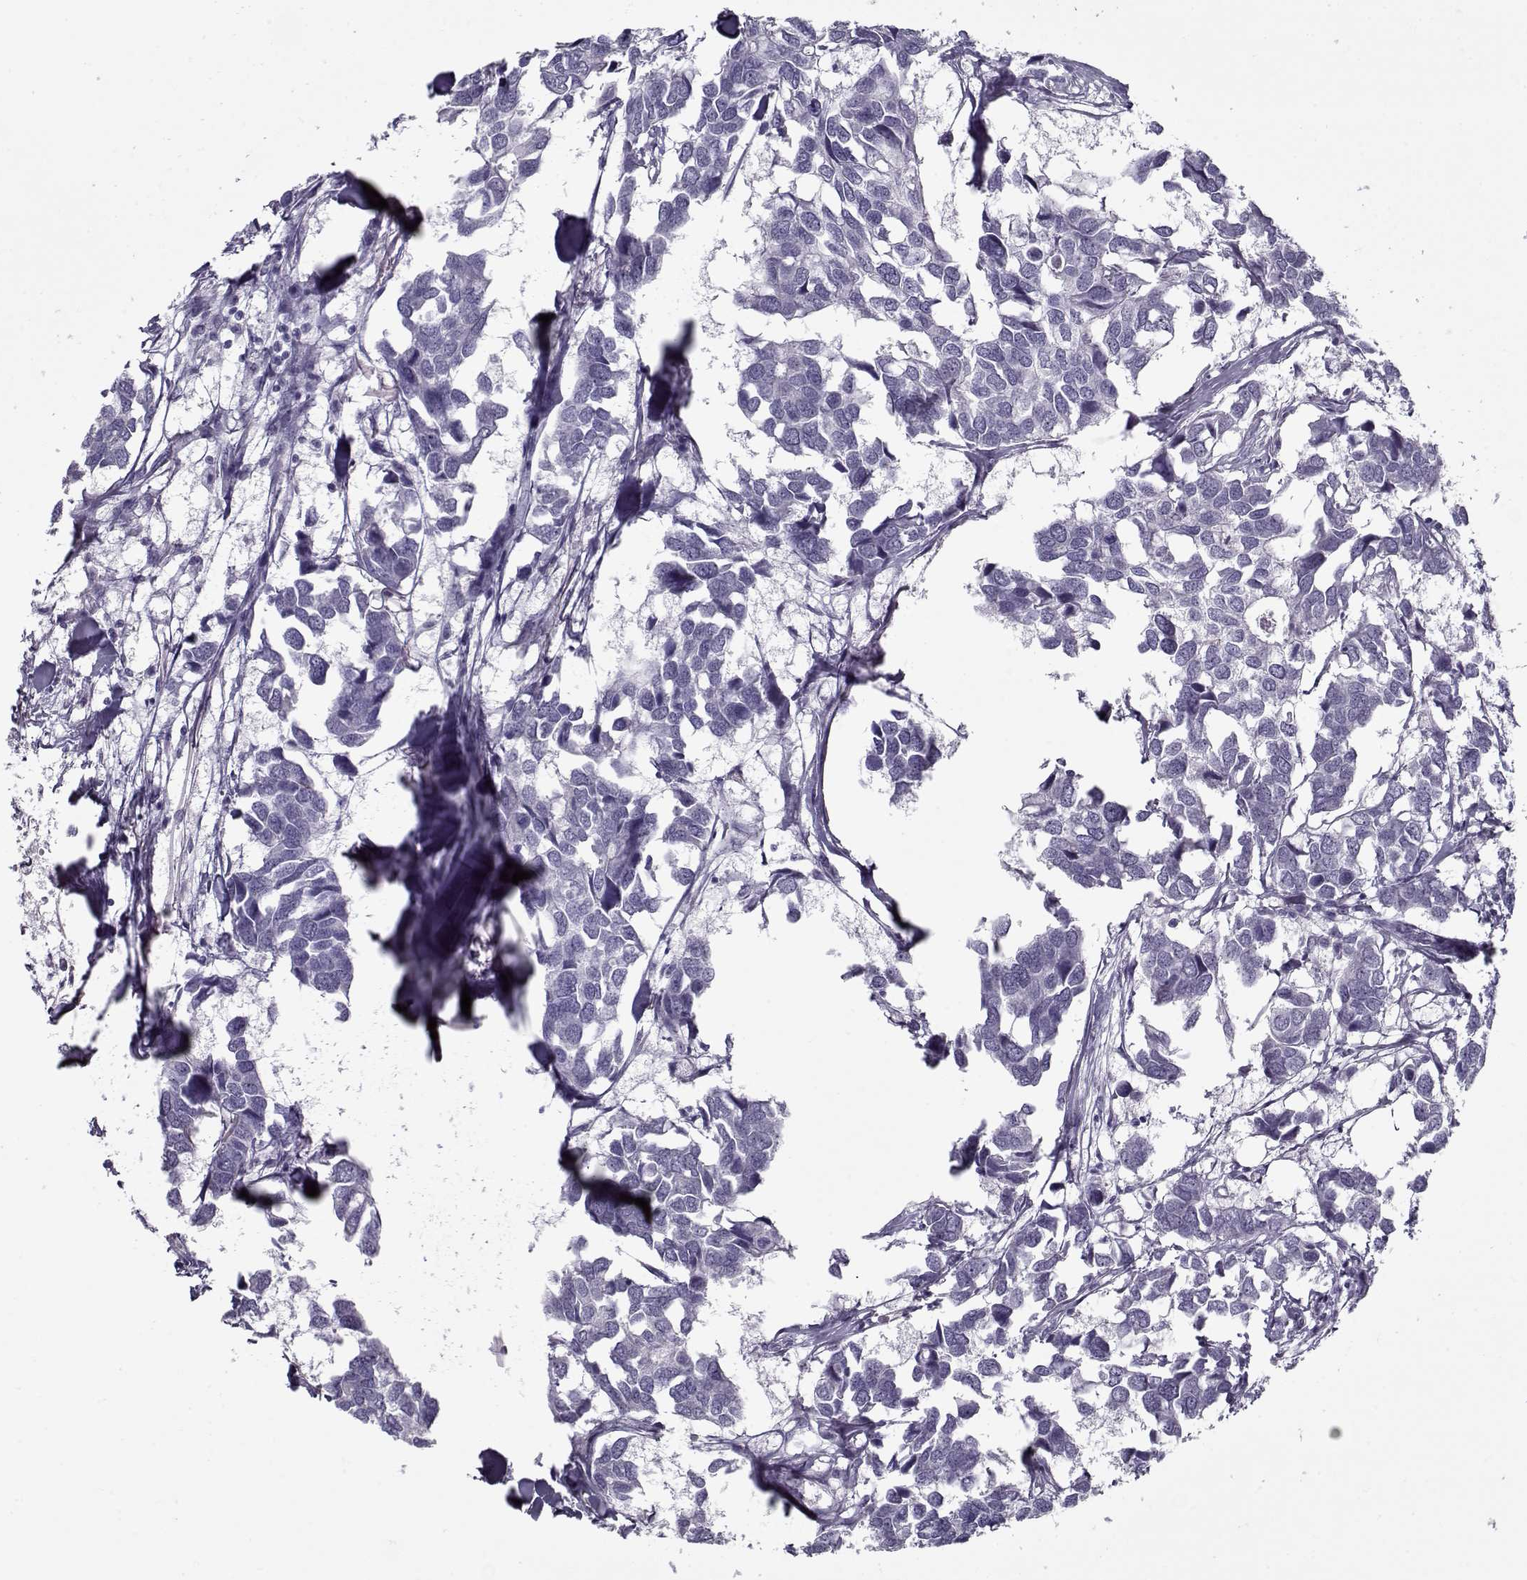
{"staining": {"intensity": "negative", "quantity": "none", "location": "none"}, "tissue": "breast cancer", "cell_type": "Tumor cells", "image_type": "cancer", "snomed": [{"axis": "morphology", "description": "Duct carcinoma"}, {"axis": "topography", "description": "Breast"}], "caption": "Tumor cells are negative for protein expression in human intraductal carcinoma (breast).", "gene": "CIBAR1", "patient": {"sex": "female", "age": 83}}